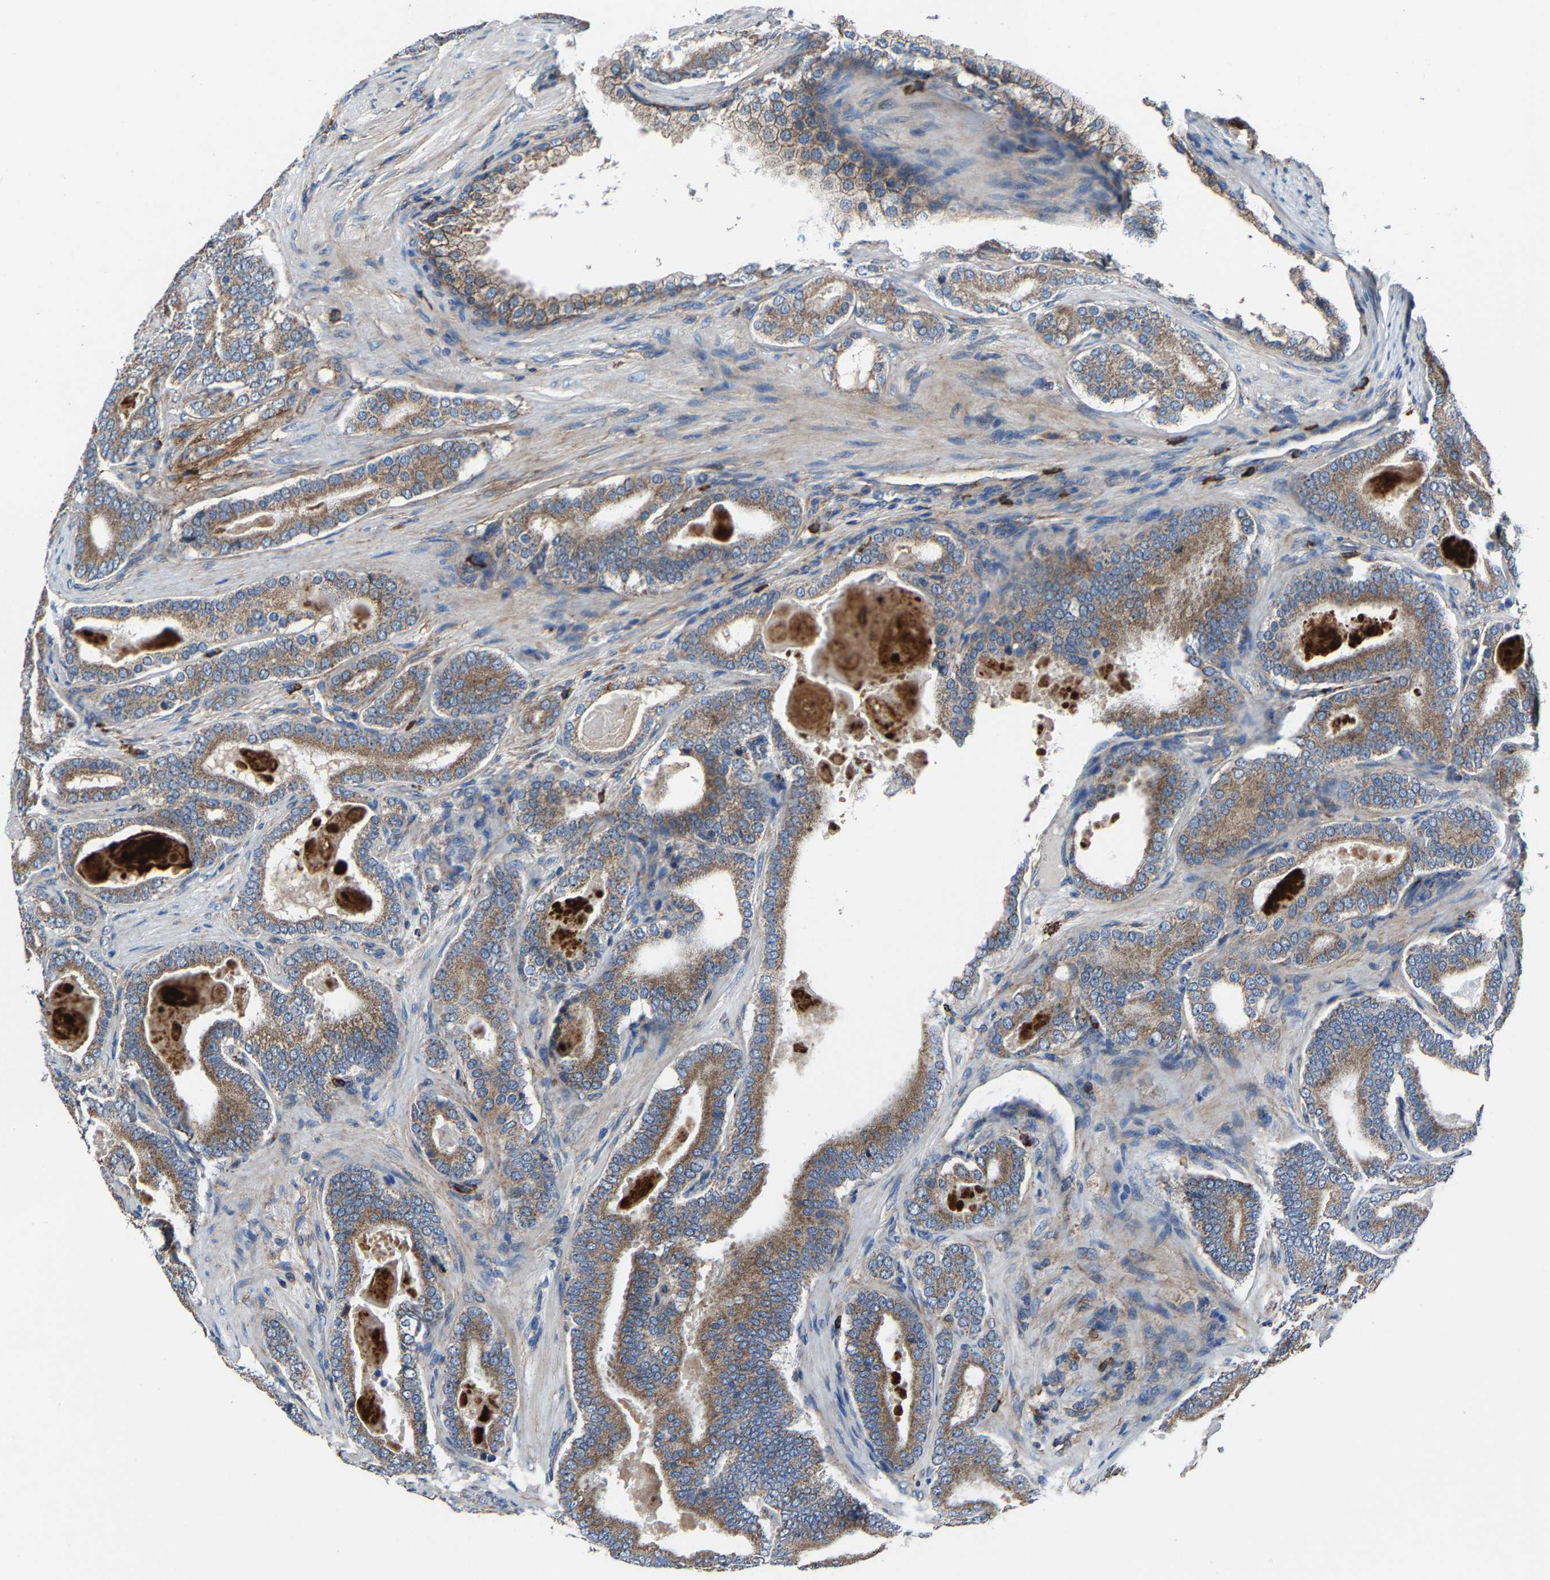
{"staining": {"intensity": "moderate", "quantity": ">75%", "location": "cytoplasmic/membranous"}, "tissue": "prostate cancer", "cell_type": "Tumor cells", "image_type": "cancer", "snomed": [{"axis": "morphology", "description": "Adenocarcinoma, High grade"}, {"axis": "topography", "description": "Prostate"}], "caption": "The image shows staining of prostate cancer (high-grade adenocarcinoma), revealing moderate cytoplasmic/membranous protein staining (brown color) within tumor cells.", "gene": "KIAA1958", "patient": {"sex": "male", "age": 60}}